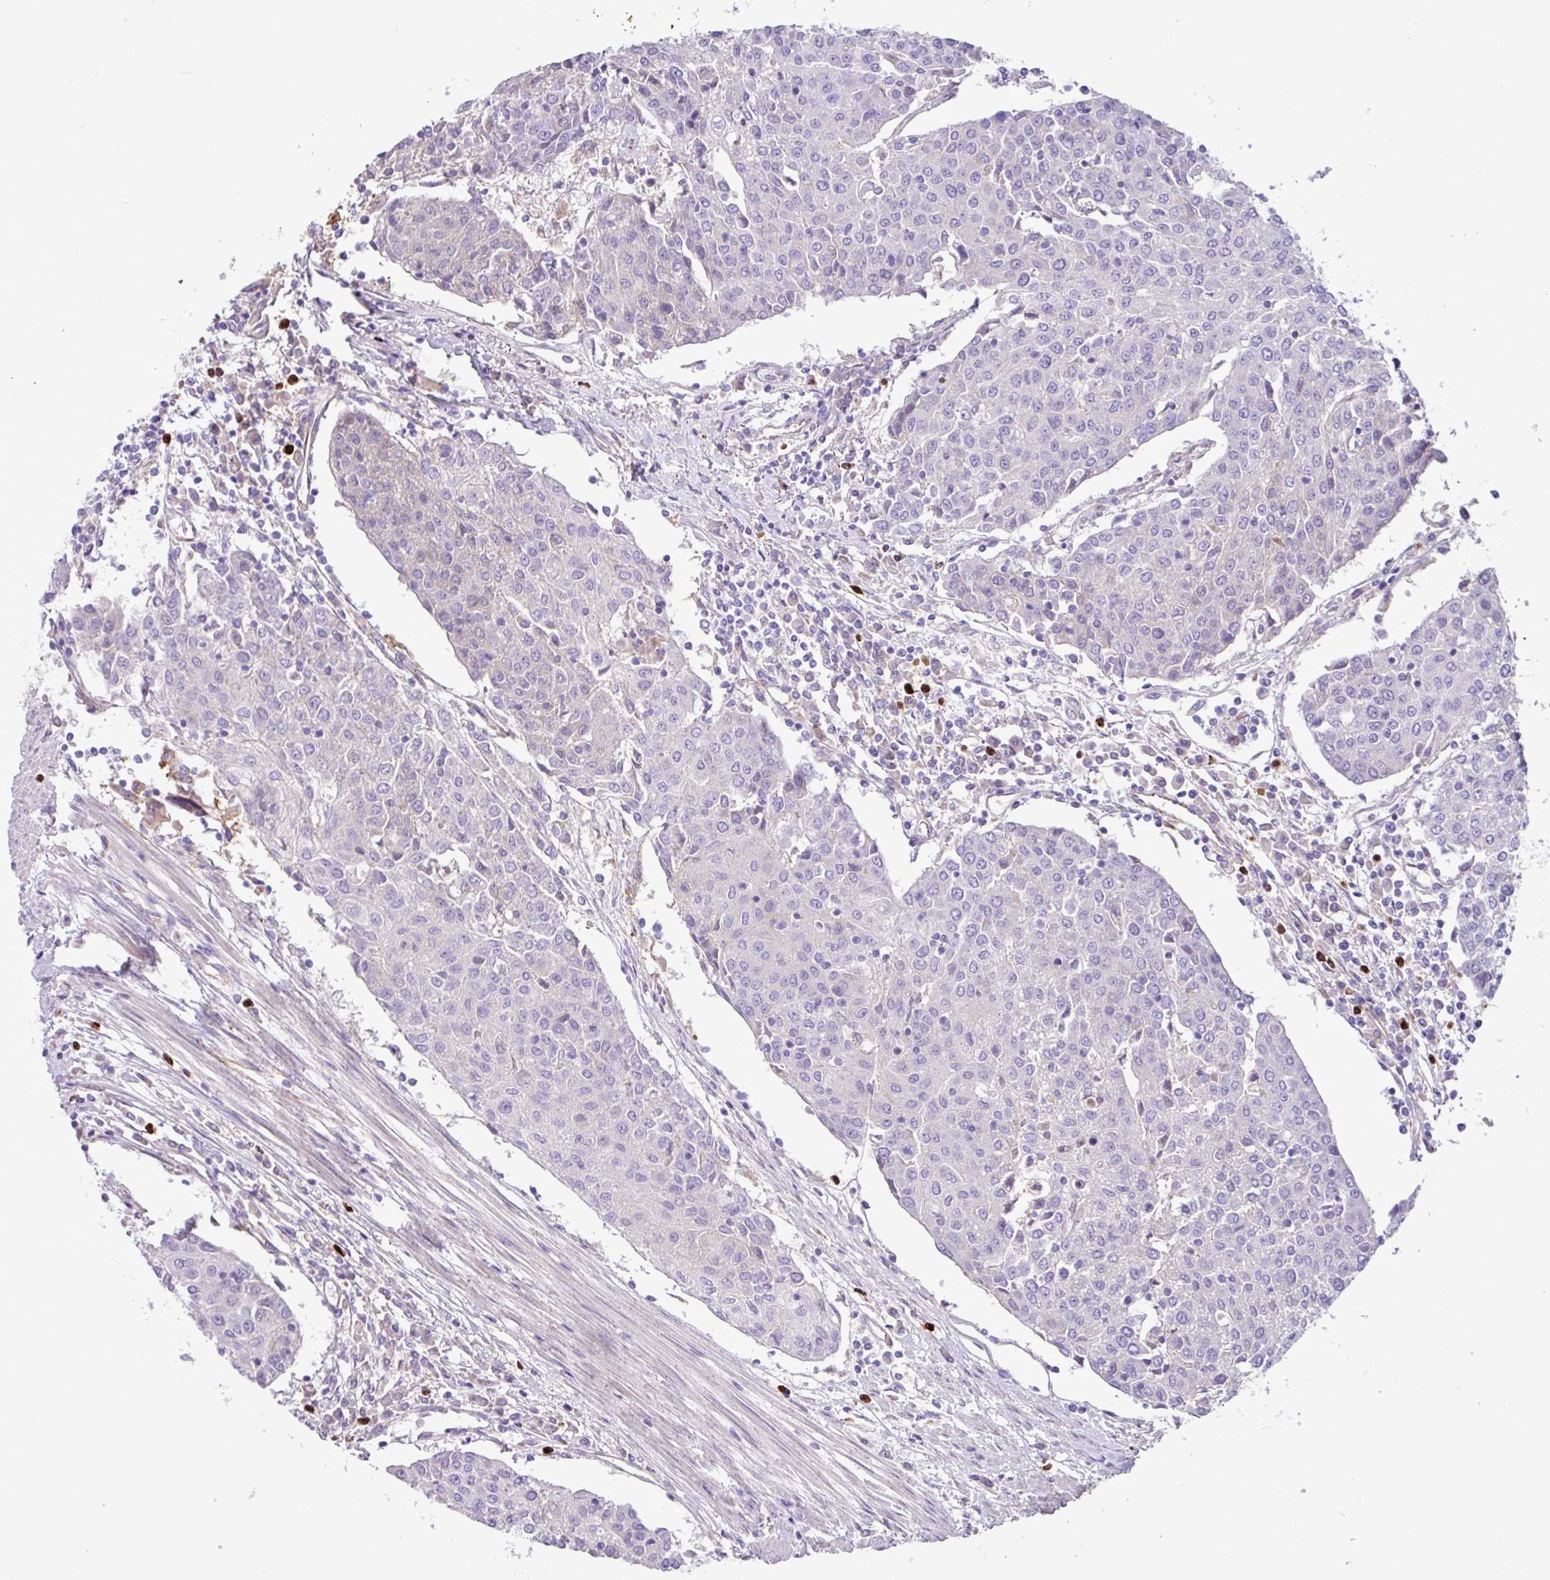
{"staining": {"intensity": "negative", "quantity": "none", "location": "none"}, "tissue": "urothelial cancer", "cell_type": "Tumor cells", "image_type": "cancer", "snomed": [{"axis": "morphology", "description": "Urothelial carcinoma, High grade"}, {"axis": "topography", "description": "Urinary bladder"}], "caption": "Tumor cells are negative for protein expression in human urothelial cancer.", "gene": "MRM2", "patient": {"sex": "female", "age": 85}}